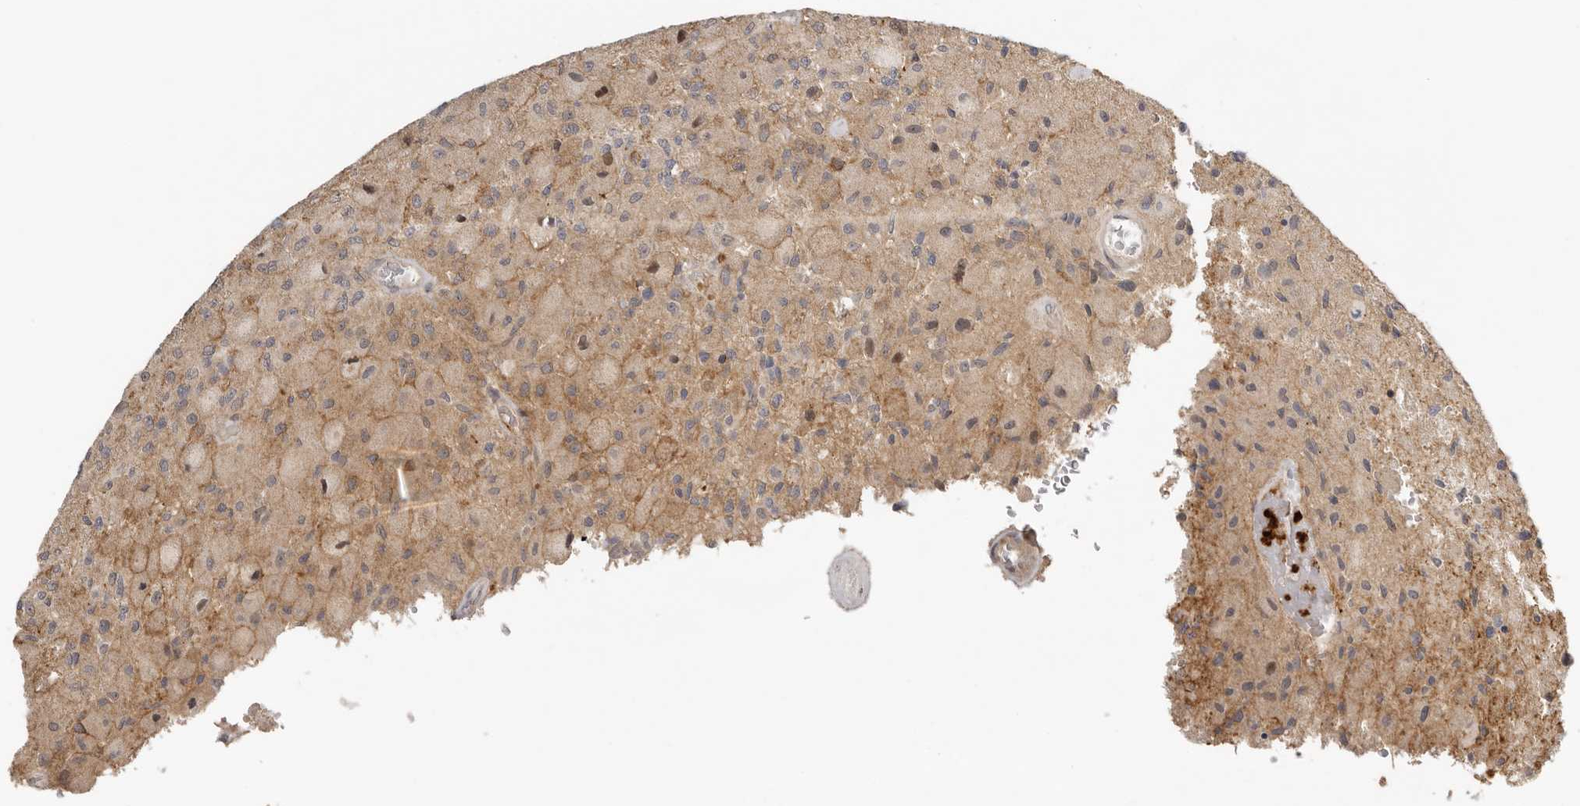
{"staining": {"intensity": "weak", "quantity": "<25%", "location": "cytoplasmic/membranous"}, "tissue": "glioma", "cell_type": "Tumor cells", "image_type": "cancer", "snomed": [{"axis": "morphology", "description": "Normal tissue, NOS"}, {"axis": "morphology", "description": "Glioma, malignant, High grade"}, {"axis": "topography", "description": "Cerebral cortex"}], "caption": "Immunohistochemistry image of neoplastic tissue: malignant high-grade glioma stained with DAB demonstrates no significant protein positivity in tumor cells.", "gene": "MSRB2", "patient": {"sex": "male", "age": 77}}